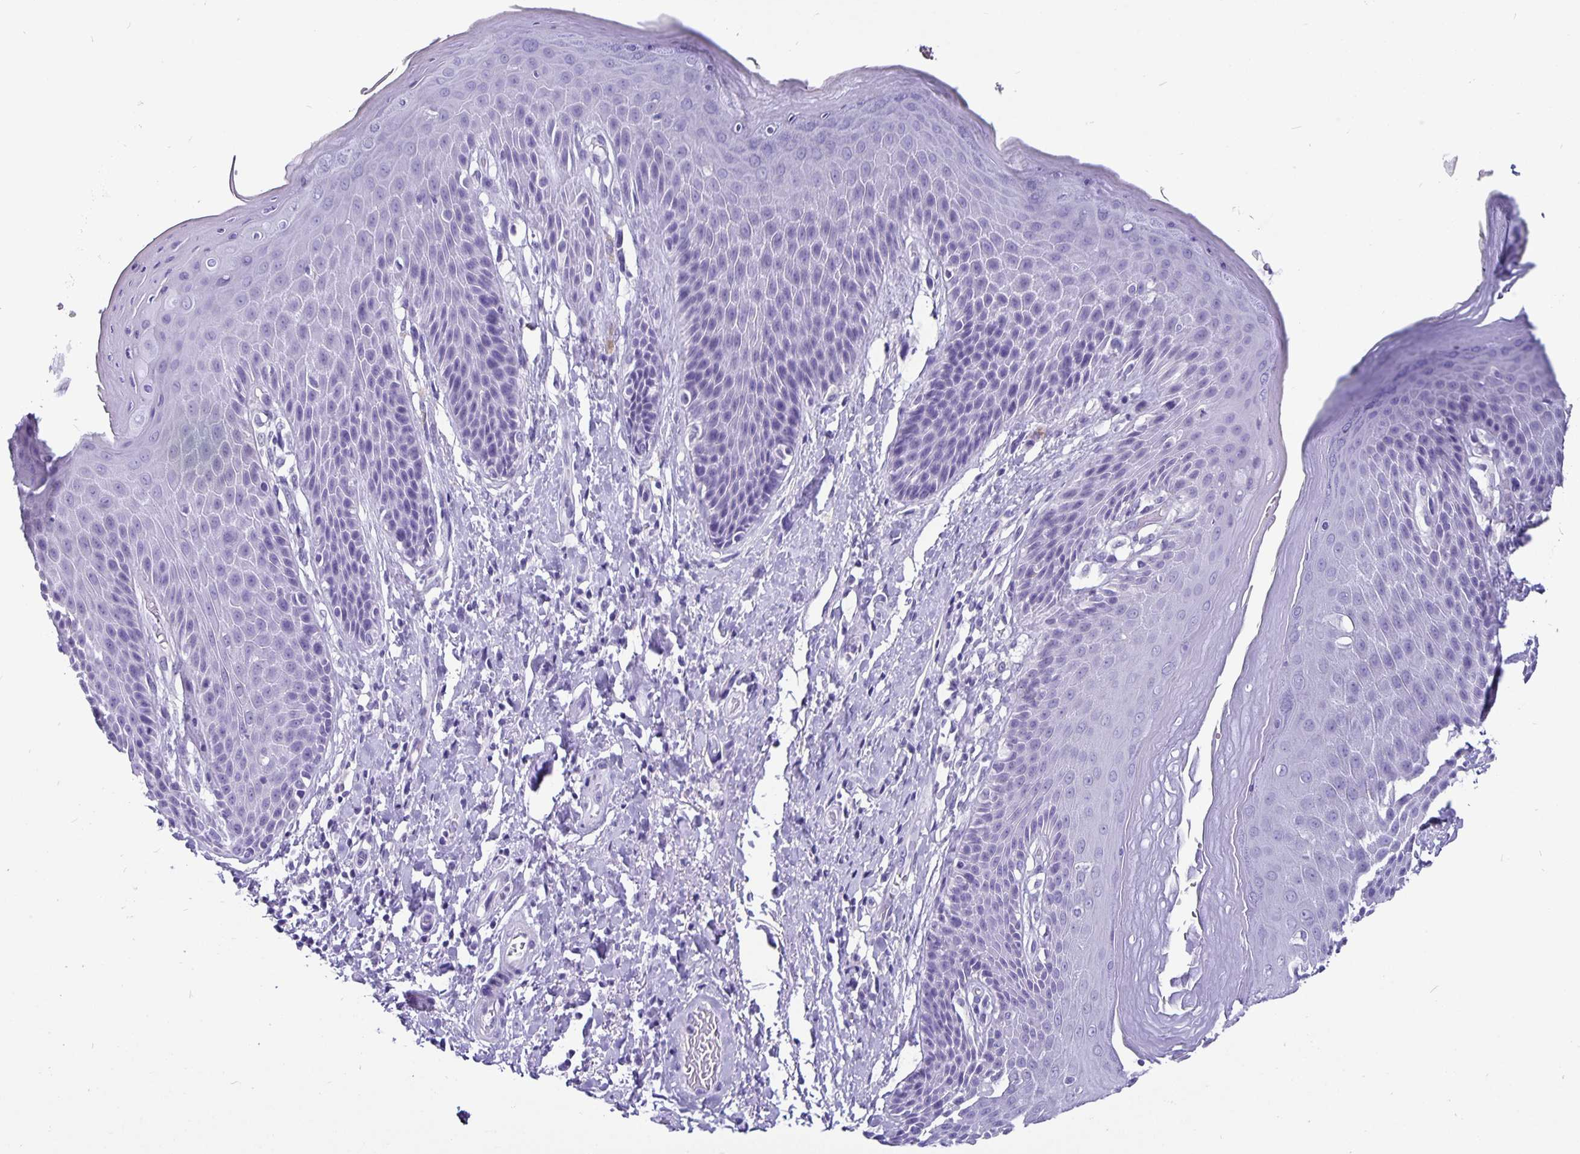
{"staining": {"intensity": "negative", "quantity": "none", "location": "none"}, "tissue": "skin", "cell_type": "Epidermal cells", "image_type": "normal", "snomed": [{"axis": "morphology", "description": "Normal tissue, NOS"}, {"axis": "topography", "description": "Anal"}, {"axis": "topography", "description": "Peripheral nerve tissue"}], "caption": "This image is of normal skin stained with immunohistochemistry (IHC) to label a protein in brown with the nuclei are counter-stained blue. There is no expression in epidermal cells. (DAB IHC visualized using brightfield microscopy, high magnification).", "gene": "ODF3B", "patient": {"sex": "male", "age": 51}}